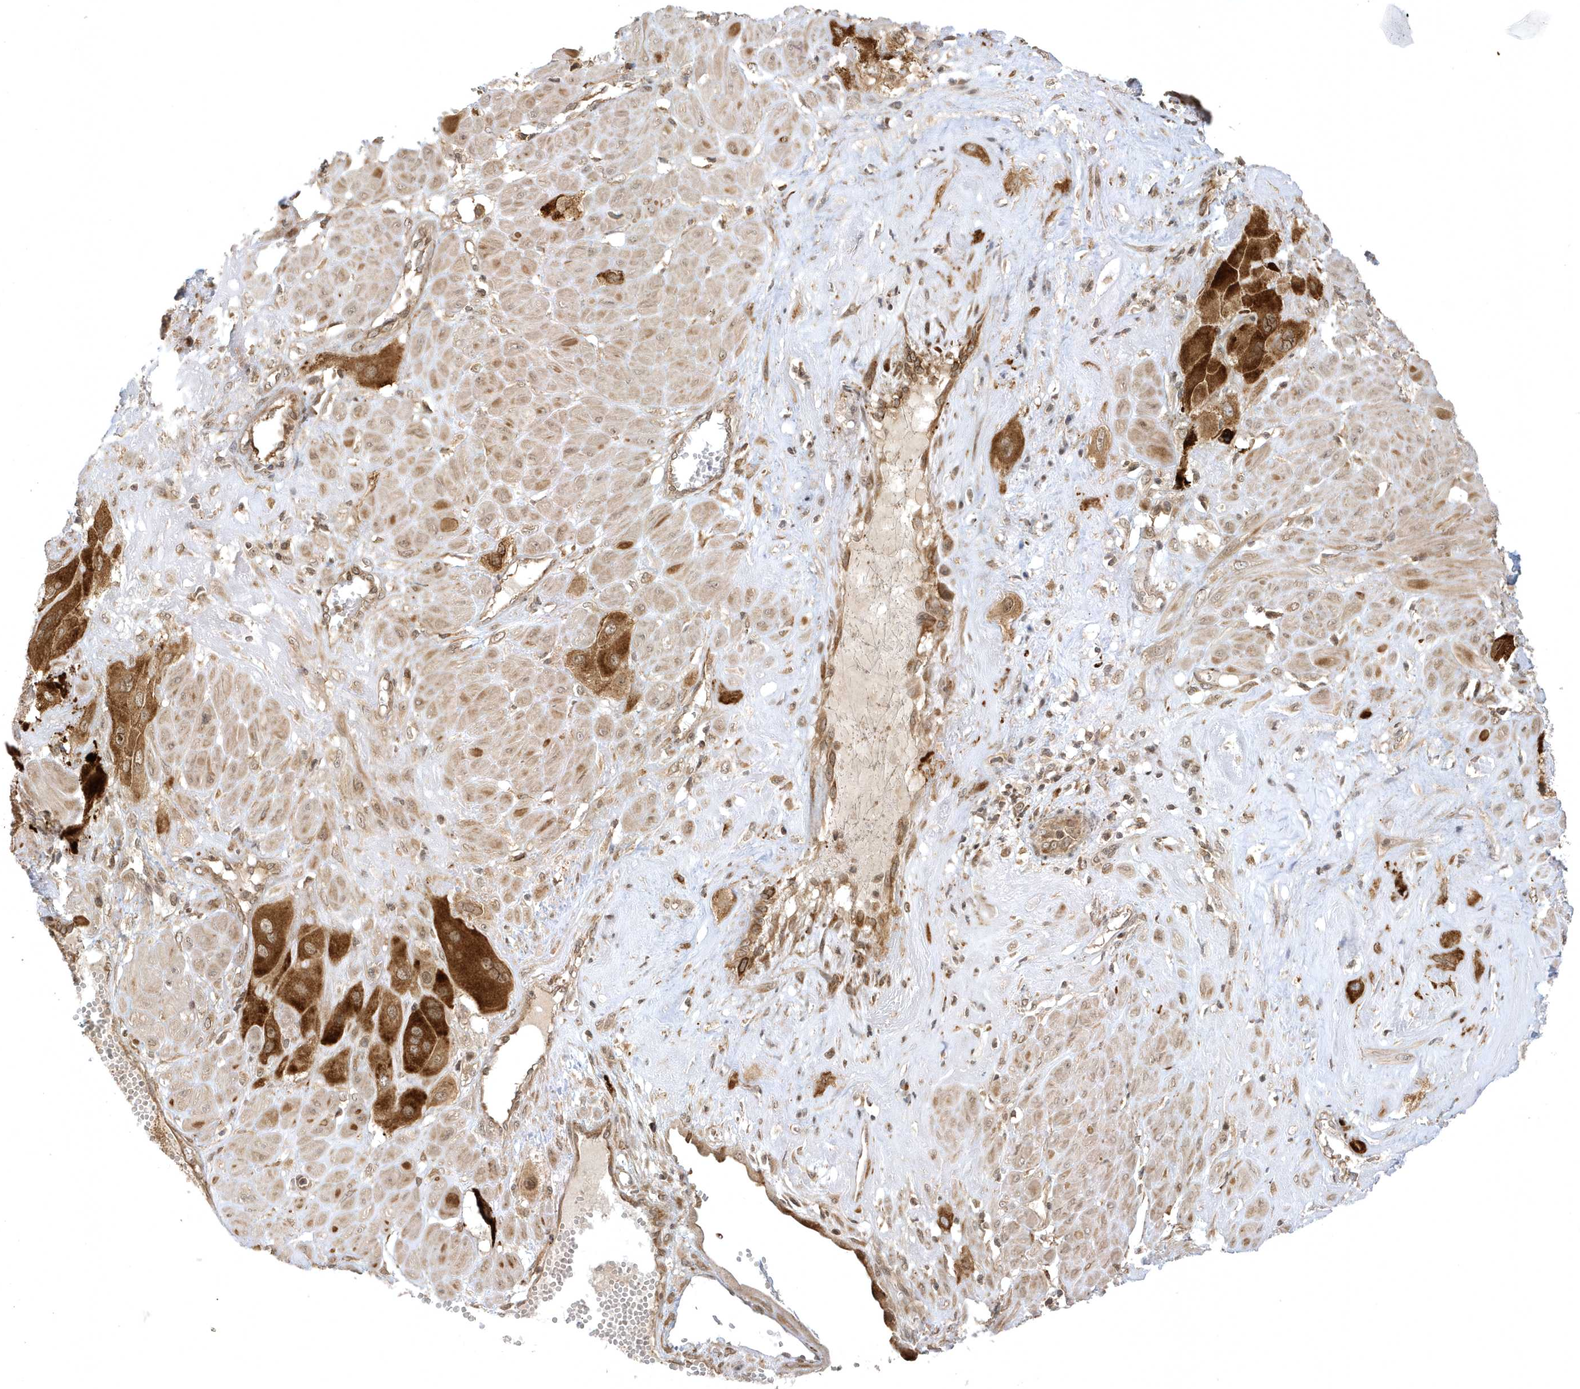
{"staining": {"intensity": "strong", "quantity": ">75%", "location": "cytoplasmic/membranous"}, "tissue": "cervical cancer", "cell_type": "Tumor cells", "image_type": "cancer", "snomed": [{"axis": "morphology", "description": "Squamous cell carcinoma, NOS"}, {"axis": "topography", "description": "Cervix"}], "caption": "Immunohistochemistry (IHC) photomicrograph of neoplastic tissue: squamous cell carcinoma (cervical) stained using immunohistochemistry displays high levels of strong protein expression localized specifically in the cytoplasmic/membranous of tumor cells, appearing as a cytoplasmic/membranous brown color.", "gene": "METTL21A", "patient": {"sex": "female", "age": 34}}